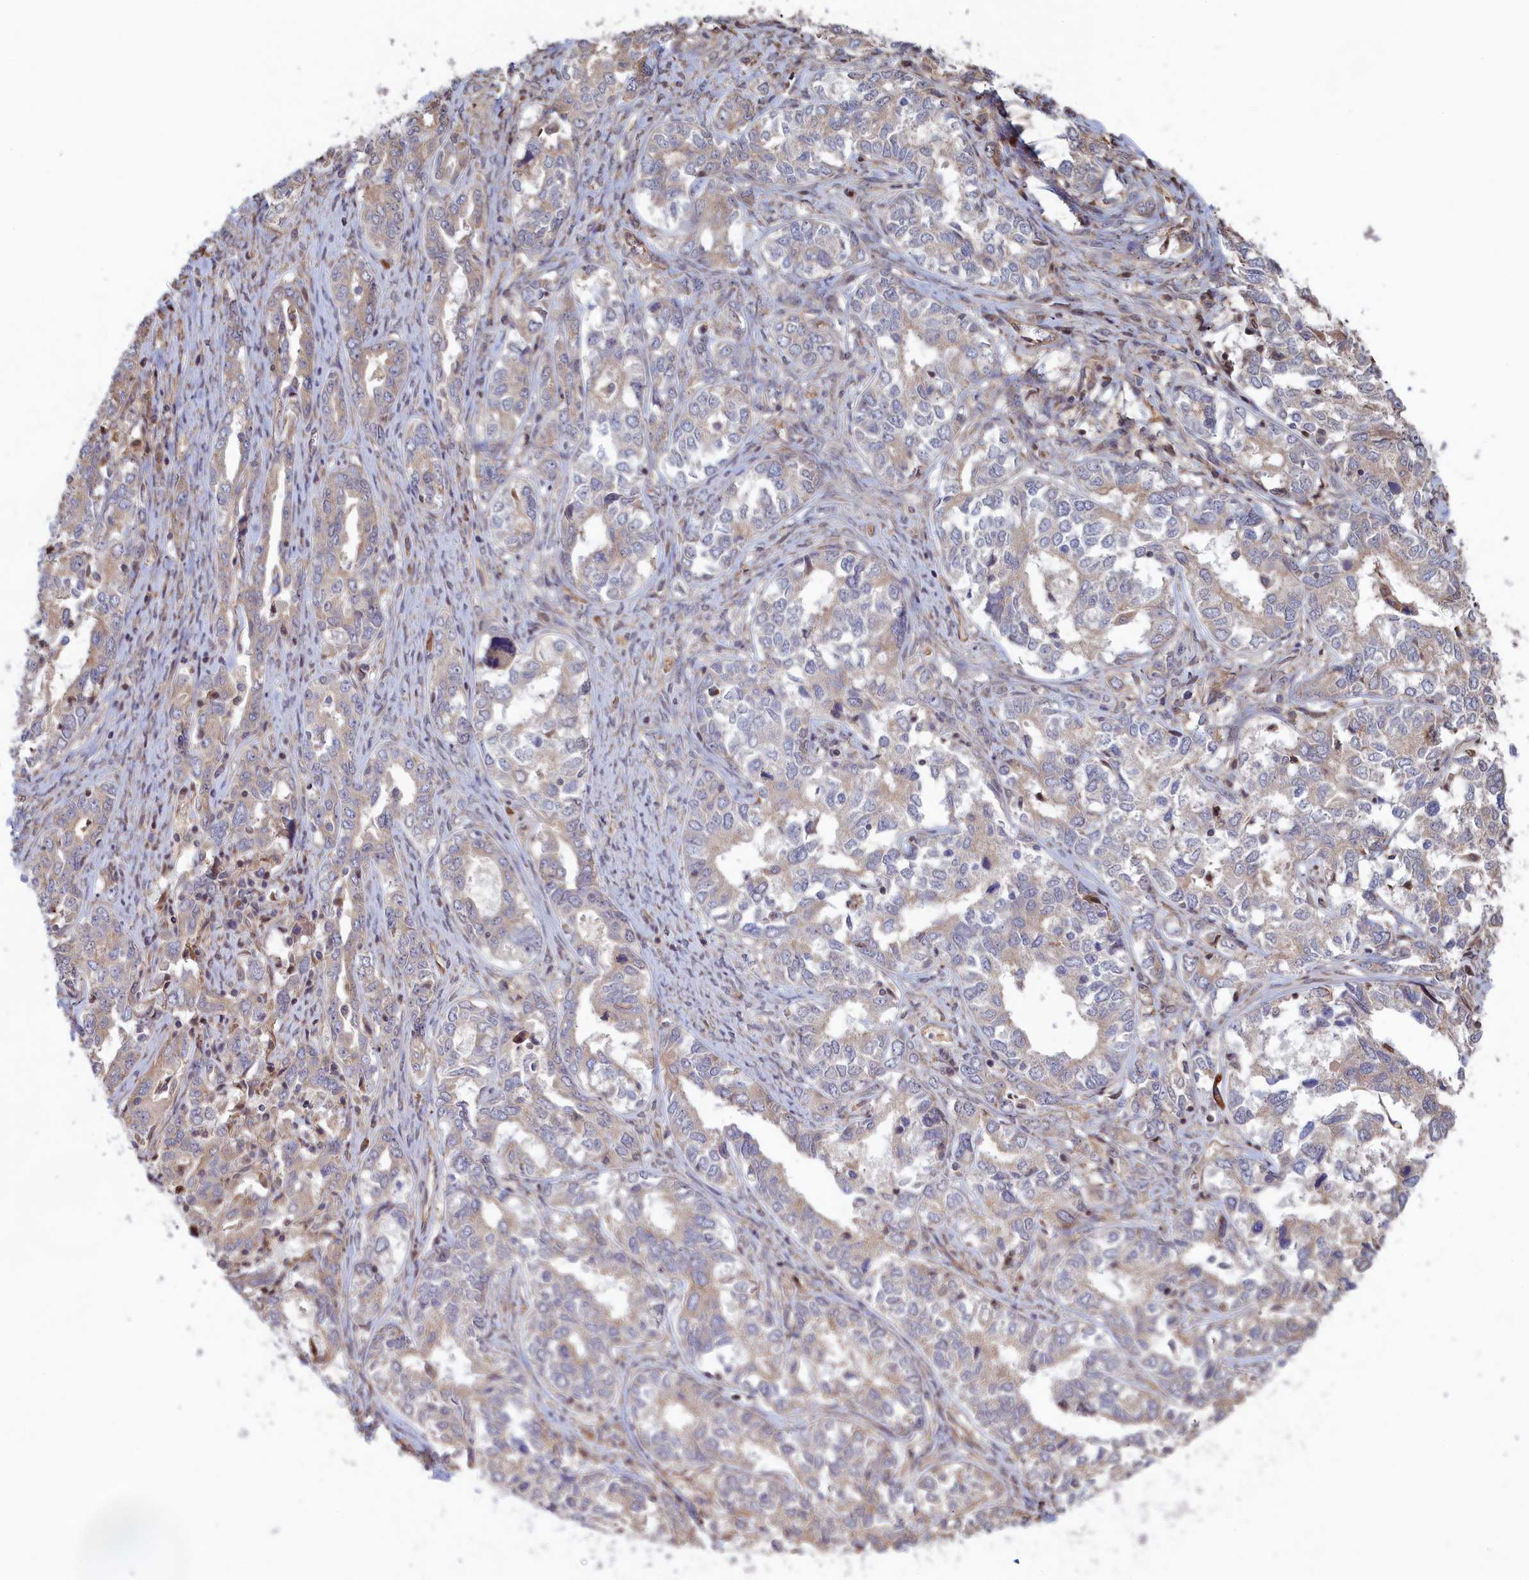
{"staining": {"intensity": "weak", "quantity": "25%-75%", "location": "cytoplasmic/membranous"}, "tissue": "ovarian cancer", "cell_type": "Tumor cells", "image_type": "cancer", "snomed": [{"axis": "morphology", "description": "Carcinoma, endometroid"}, {"axis": "topography", "description": "Ovary"}], "caption": "An immunohistochemistry (IHC) image of neoplastic tissue is shown. Protein staining in brown shows weak cytoplasmic/membranous positivity in endometroid carcinoma (ovarian) within tumor cells. The protein is stained brown, and the nuclei are stained in blue (DAB (3,3'-diaminobenzidine) IHC with brightfield microscopy, high magnification).", "gene": "RILPL1", "patient": {"sex": "female", "age": 62}}